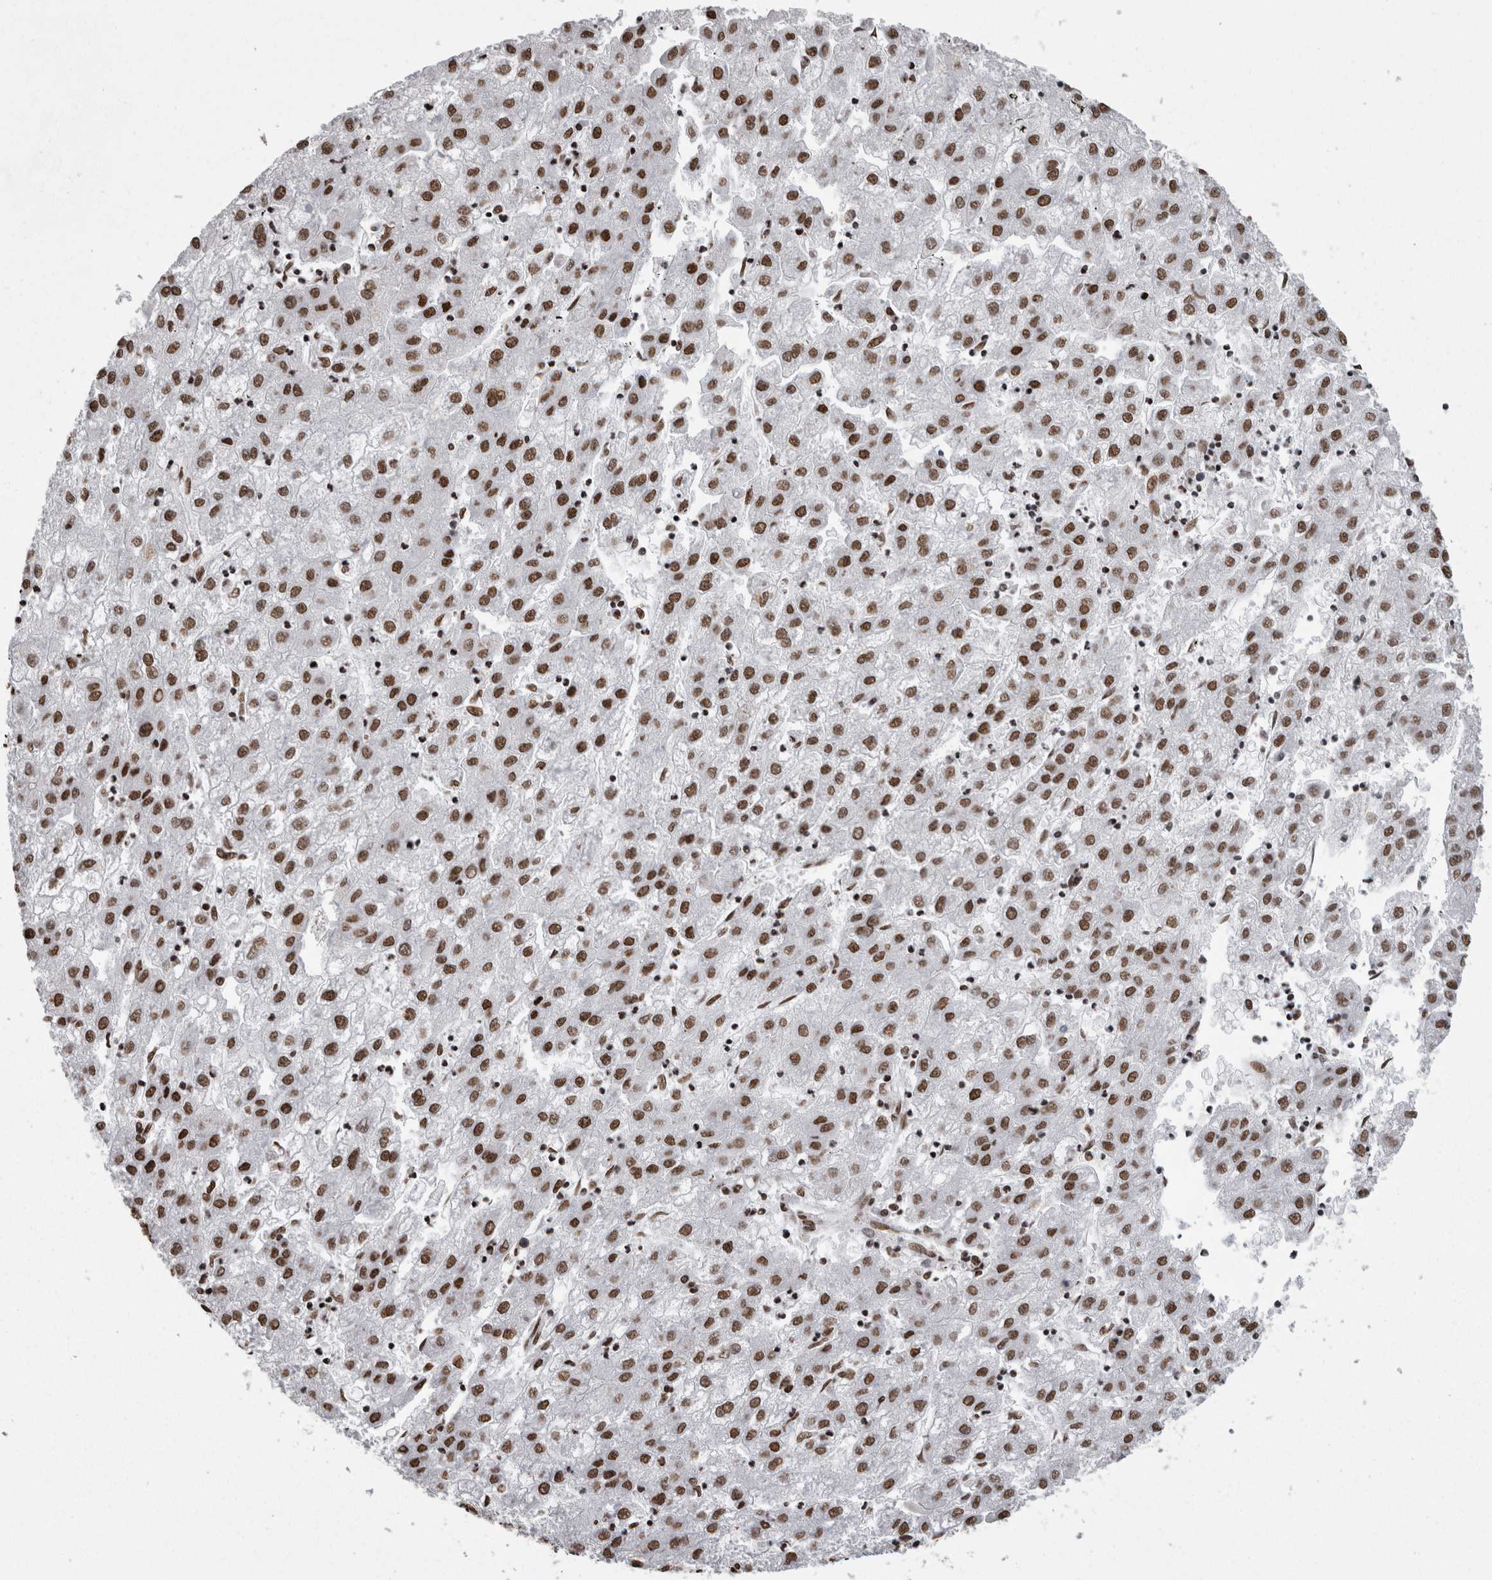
{"staining": {"intensity": "moderate", "quantity": ">75%", "location": "nuclear"}, "tissue": "liver cancer", "cell_type": "Tumor cells", "image_type": "cancer", "snomed": [{"axis": "morphology", "description": "Carcinoma, Hepatocellular, NOS"}, {"axis": "topography", "description": "Liver"}], "caption": "A medium amount of moderate nuclear expression is identified in approximately >75% of tumor cells in liver cancer (hepatocellular carcinoma) tissue. The staining was performed using DAB, with brown indicating positive protein expression. Nuclei are stained blue with hematoxylin.", "gene": "HNRNPM", "patient": {"sex": "male", "age": 72}}